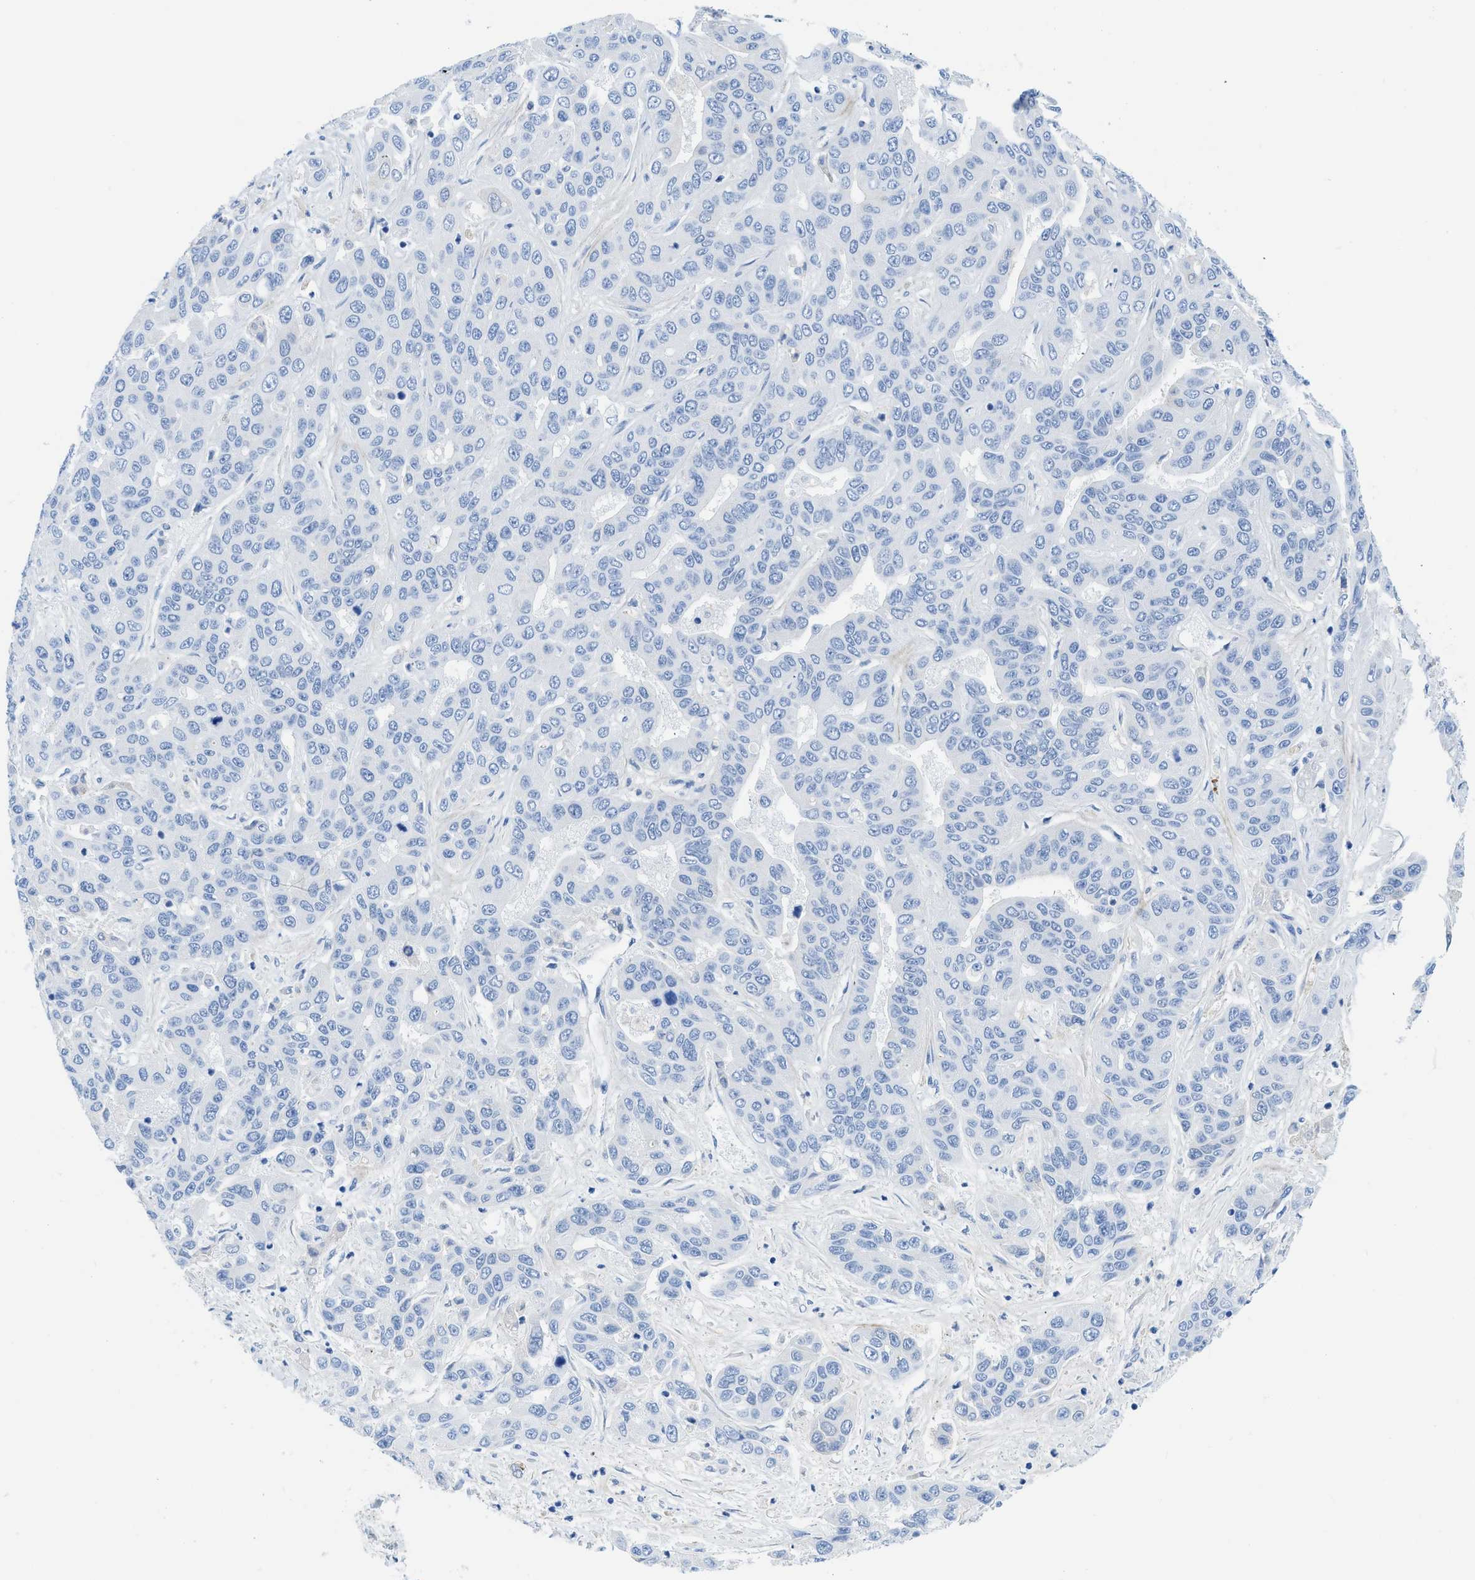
{"staining": {"intensity": "negative", "quantity": "none", "location": "none"}, "tissue": "liver cancer", "cell_type": "Tumor cells", "image_type": "cancer", "snomed": [{"axis": "morphology", "description": "Cholangiocarcinoma"}, {"axis": "topography", "description": "Liver"}], "caption": "Tumor cells show no significant staining in liver cancer. Brightfield microscopy of immunohistochemistry (IHC) stained with DAB (brown) and hematoxylin (blue), captured at high magnification.", "gene": "COL3A1", "patient": {"sex": "female", "age": 52}}